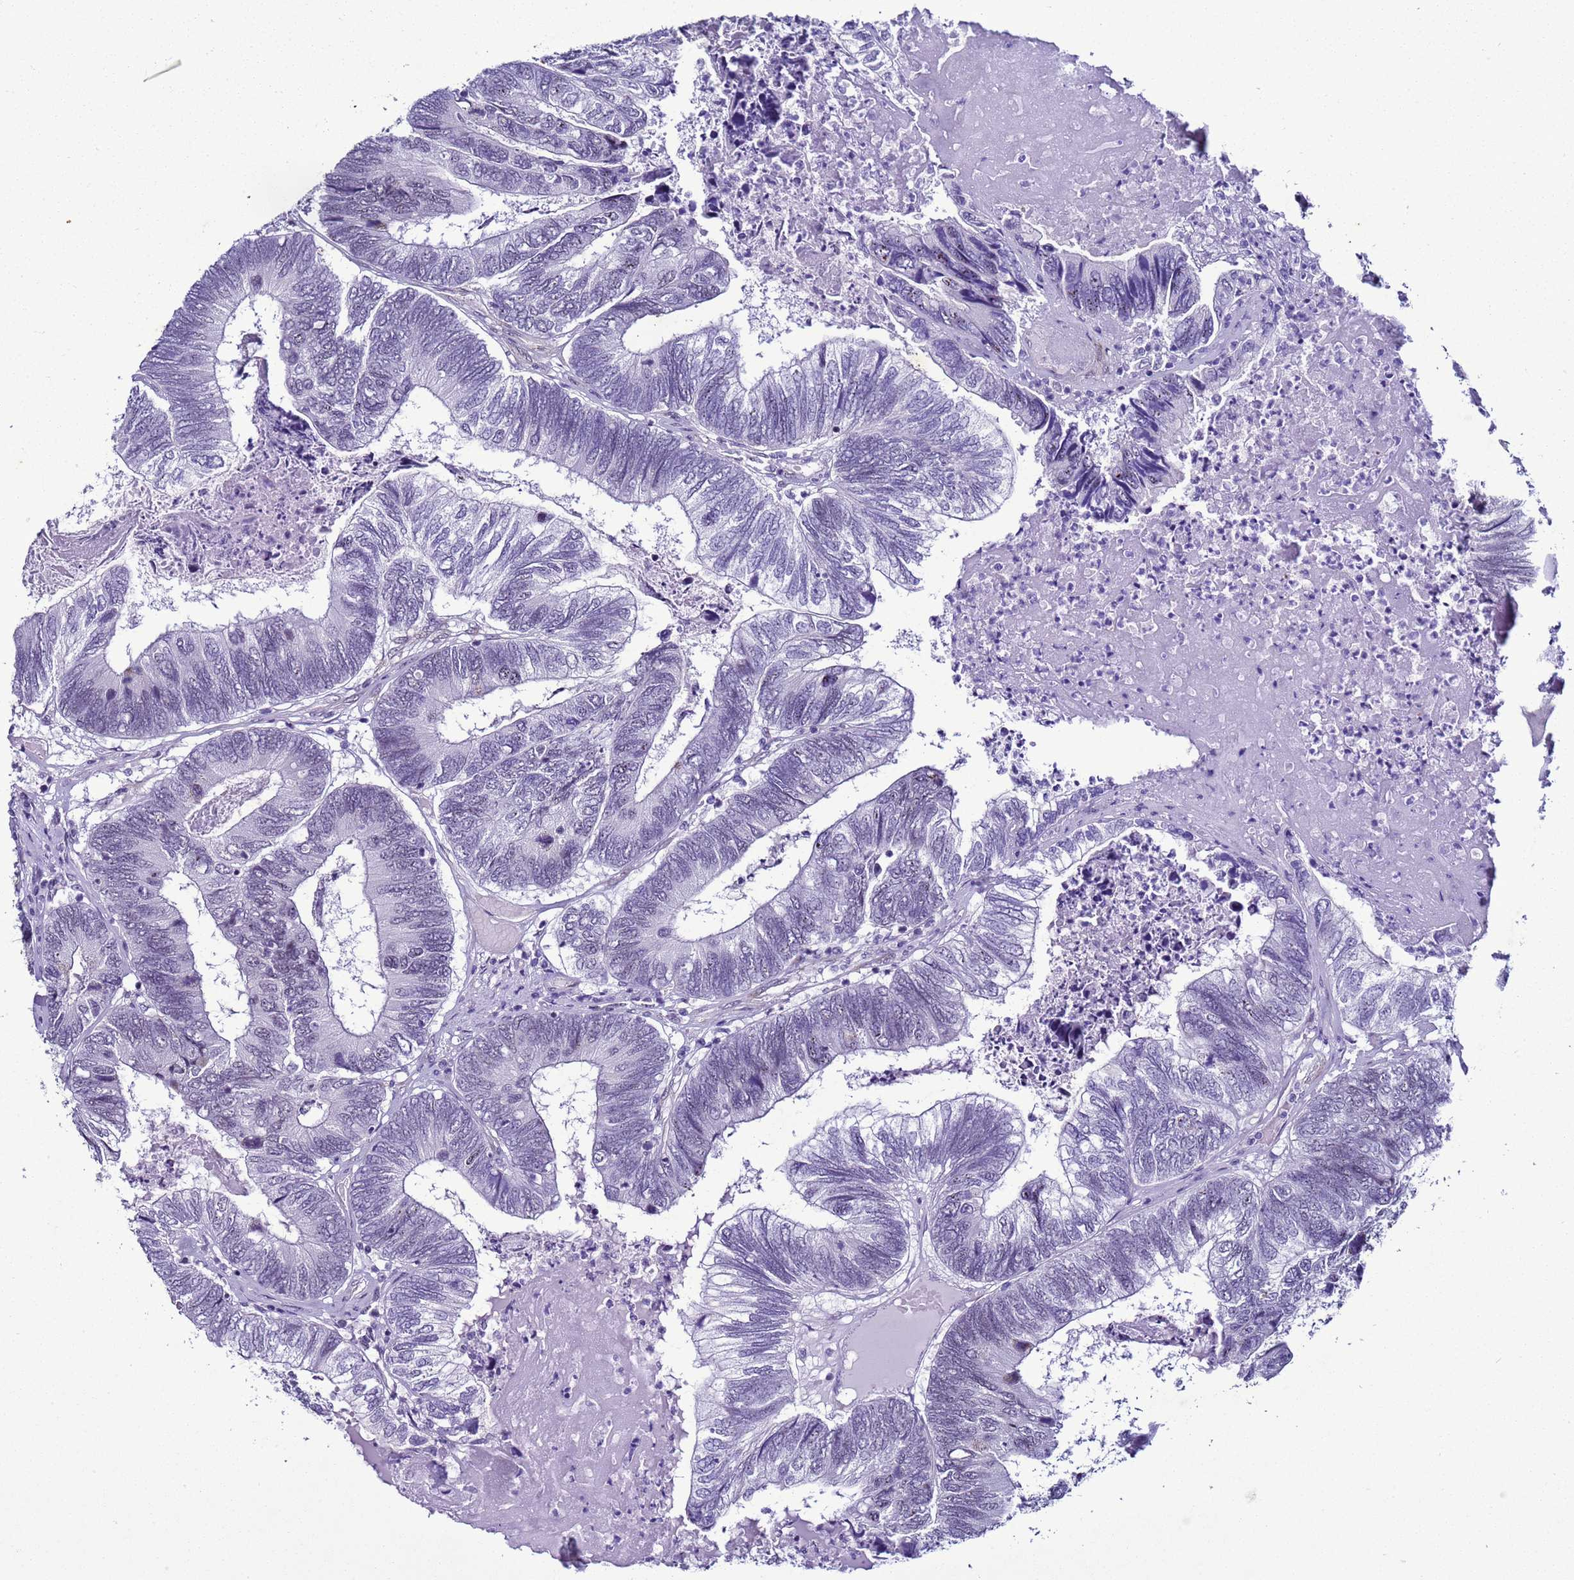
{"staining": {"intensity": "negative", "quantity": "none", "location": "none"}, "tissue": "colorectal cancer", "cell_type": "Tumor cells", "image_type": "cancer", "snomed": [{"axis": "morphology", "description": "Adenocarcinoma, NOS"}, {"axis": "topography", "description": "Colon"}], "caption": "Protein analysis of colorectal adenocarcinoma reveals no significant positivity in tumor cells.", "gene": "LRRC10B", "patient": {"sex": "female", "age": 67}}